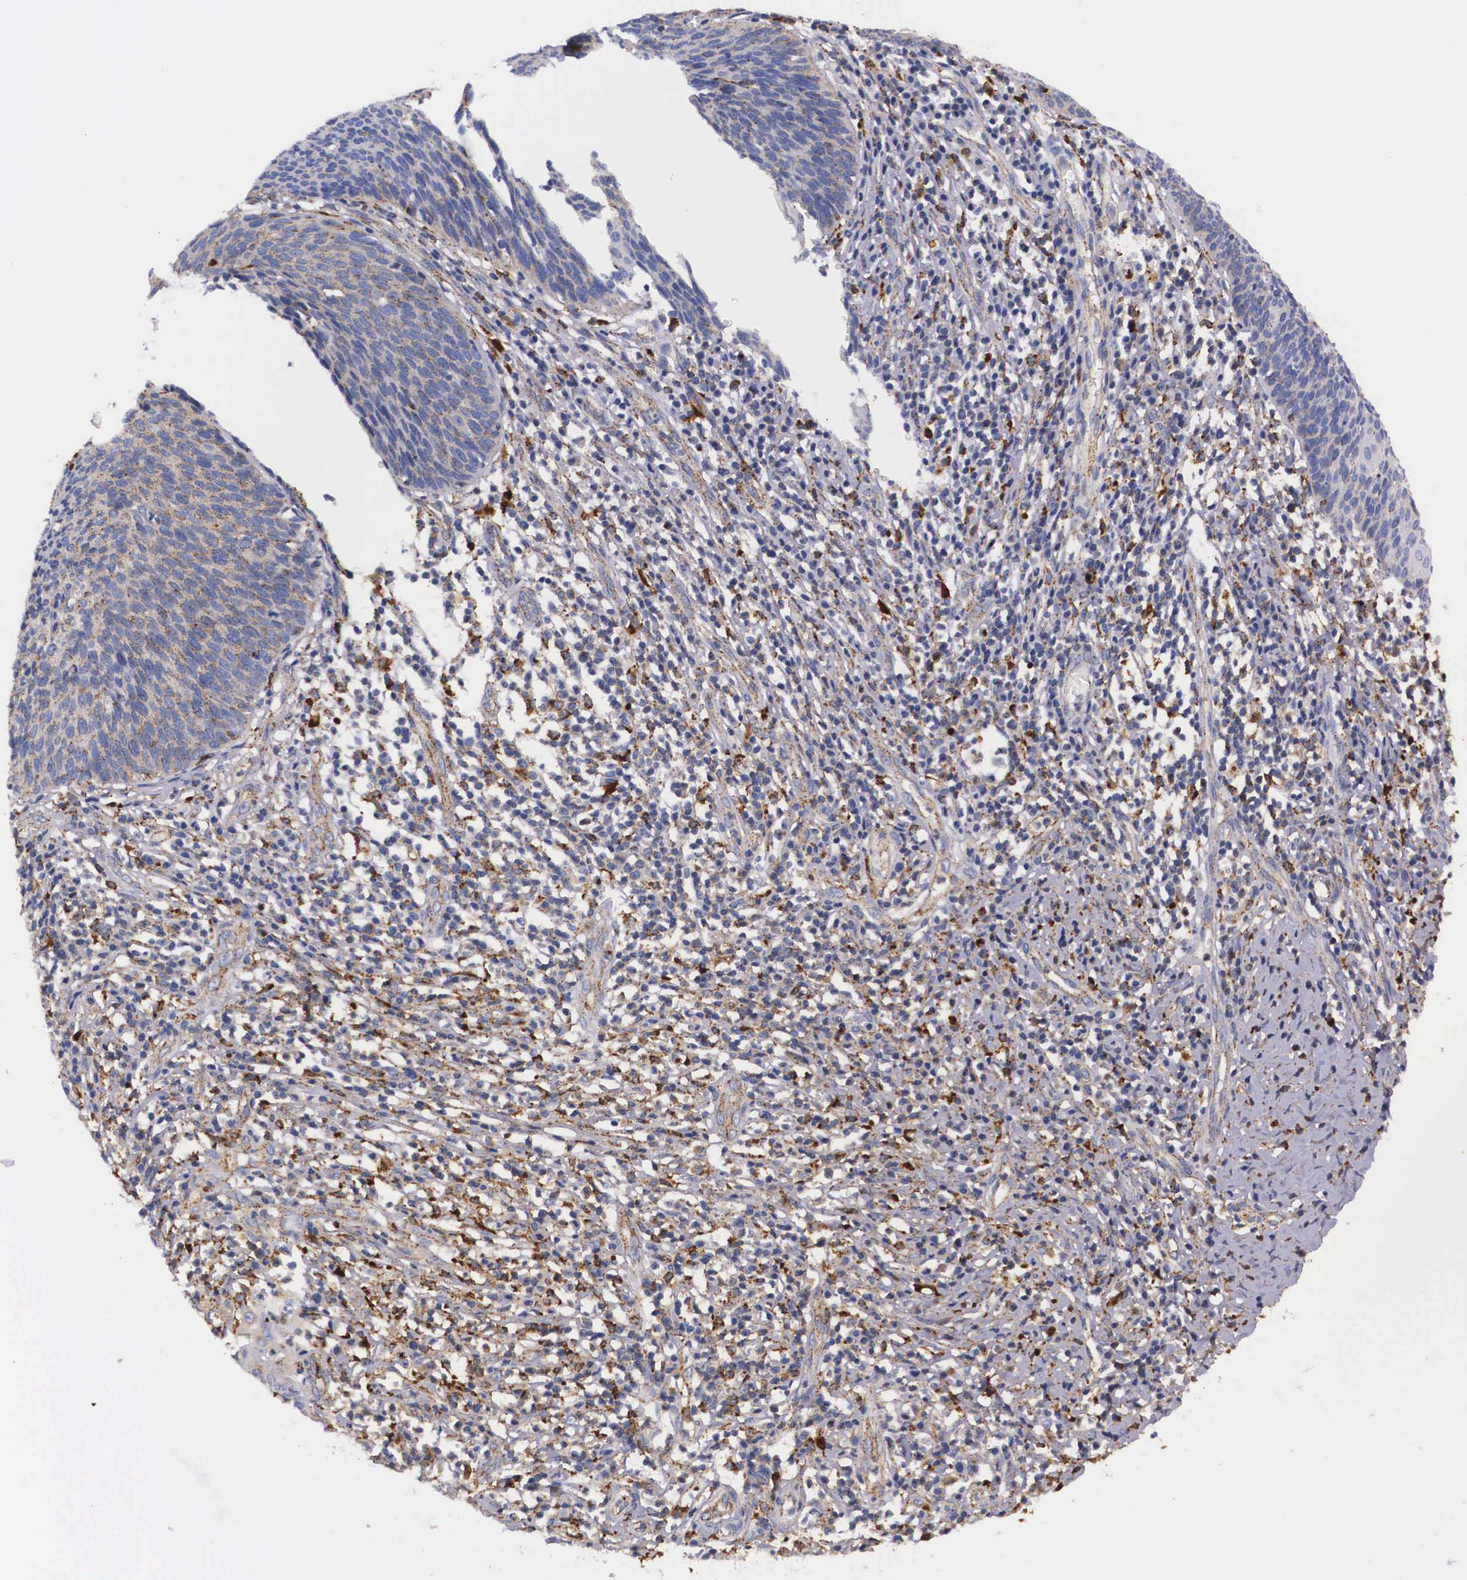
{"staining": {"intensity": "weak", "quantity": "25%-75%", "location": "cytoplasmic/membranous"}, "tissue": "cervical cancer", "cell_type": "Tumor cells", "image_type": "cancer", "snomed": [{"axis": "morphology", "description": "Squamous cell carcinoma, NOS"}, {"axis": "topography", "description": "Cervix"}], "caption": "A micrograph of human cervical cancer (squamous cell carcinoma) stained for a protein shows weak cytoplasmic/membranous brown staining in tumor cells.", "gene": "NAGA", "patient": {"sex": "female", "age": 41}}